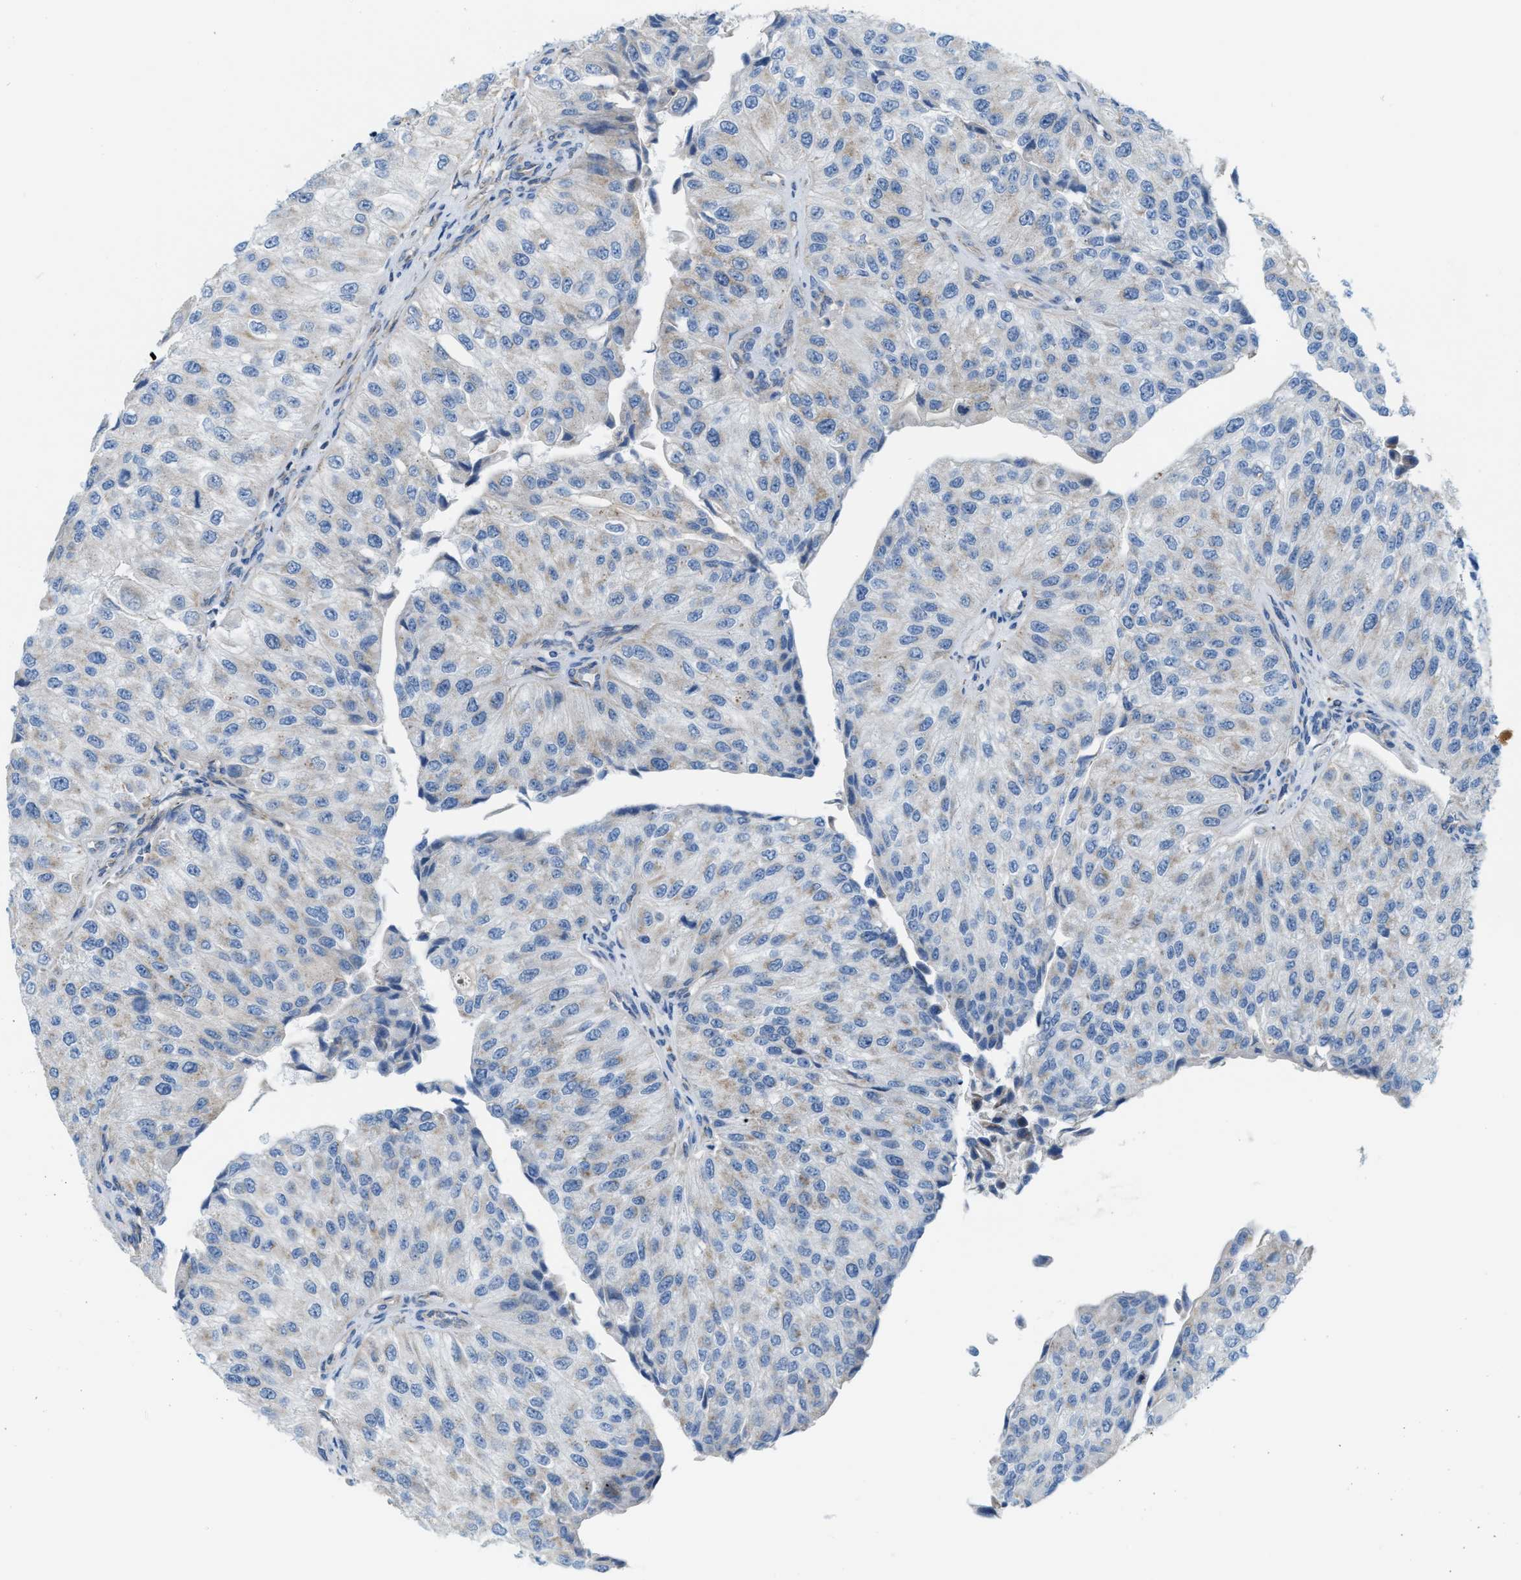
{"staining": {"intensity": "negative", "quantity": "none", "location": "none"}, "tissue": "urothelial cancer", "cell_type": "Tumor cells", "image_type": "cancer", "snomed": [{"axis": "morphology", "description": "Urothelial carcinoma, High grade"}, {"axis": "topography", "description": "Kidney"}, {"axis": "topography", "description": "Urinary bladder"}], "caption": "Immunohistochemical staining of high-grade urothelial carcinoma reveals no significant expression in tumor cells.", "gene": "JADE1", "patient": {"sex": "male", "age": 77}}